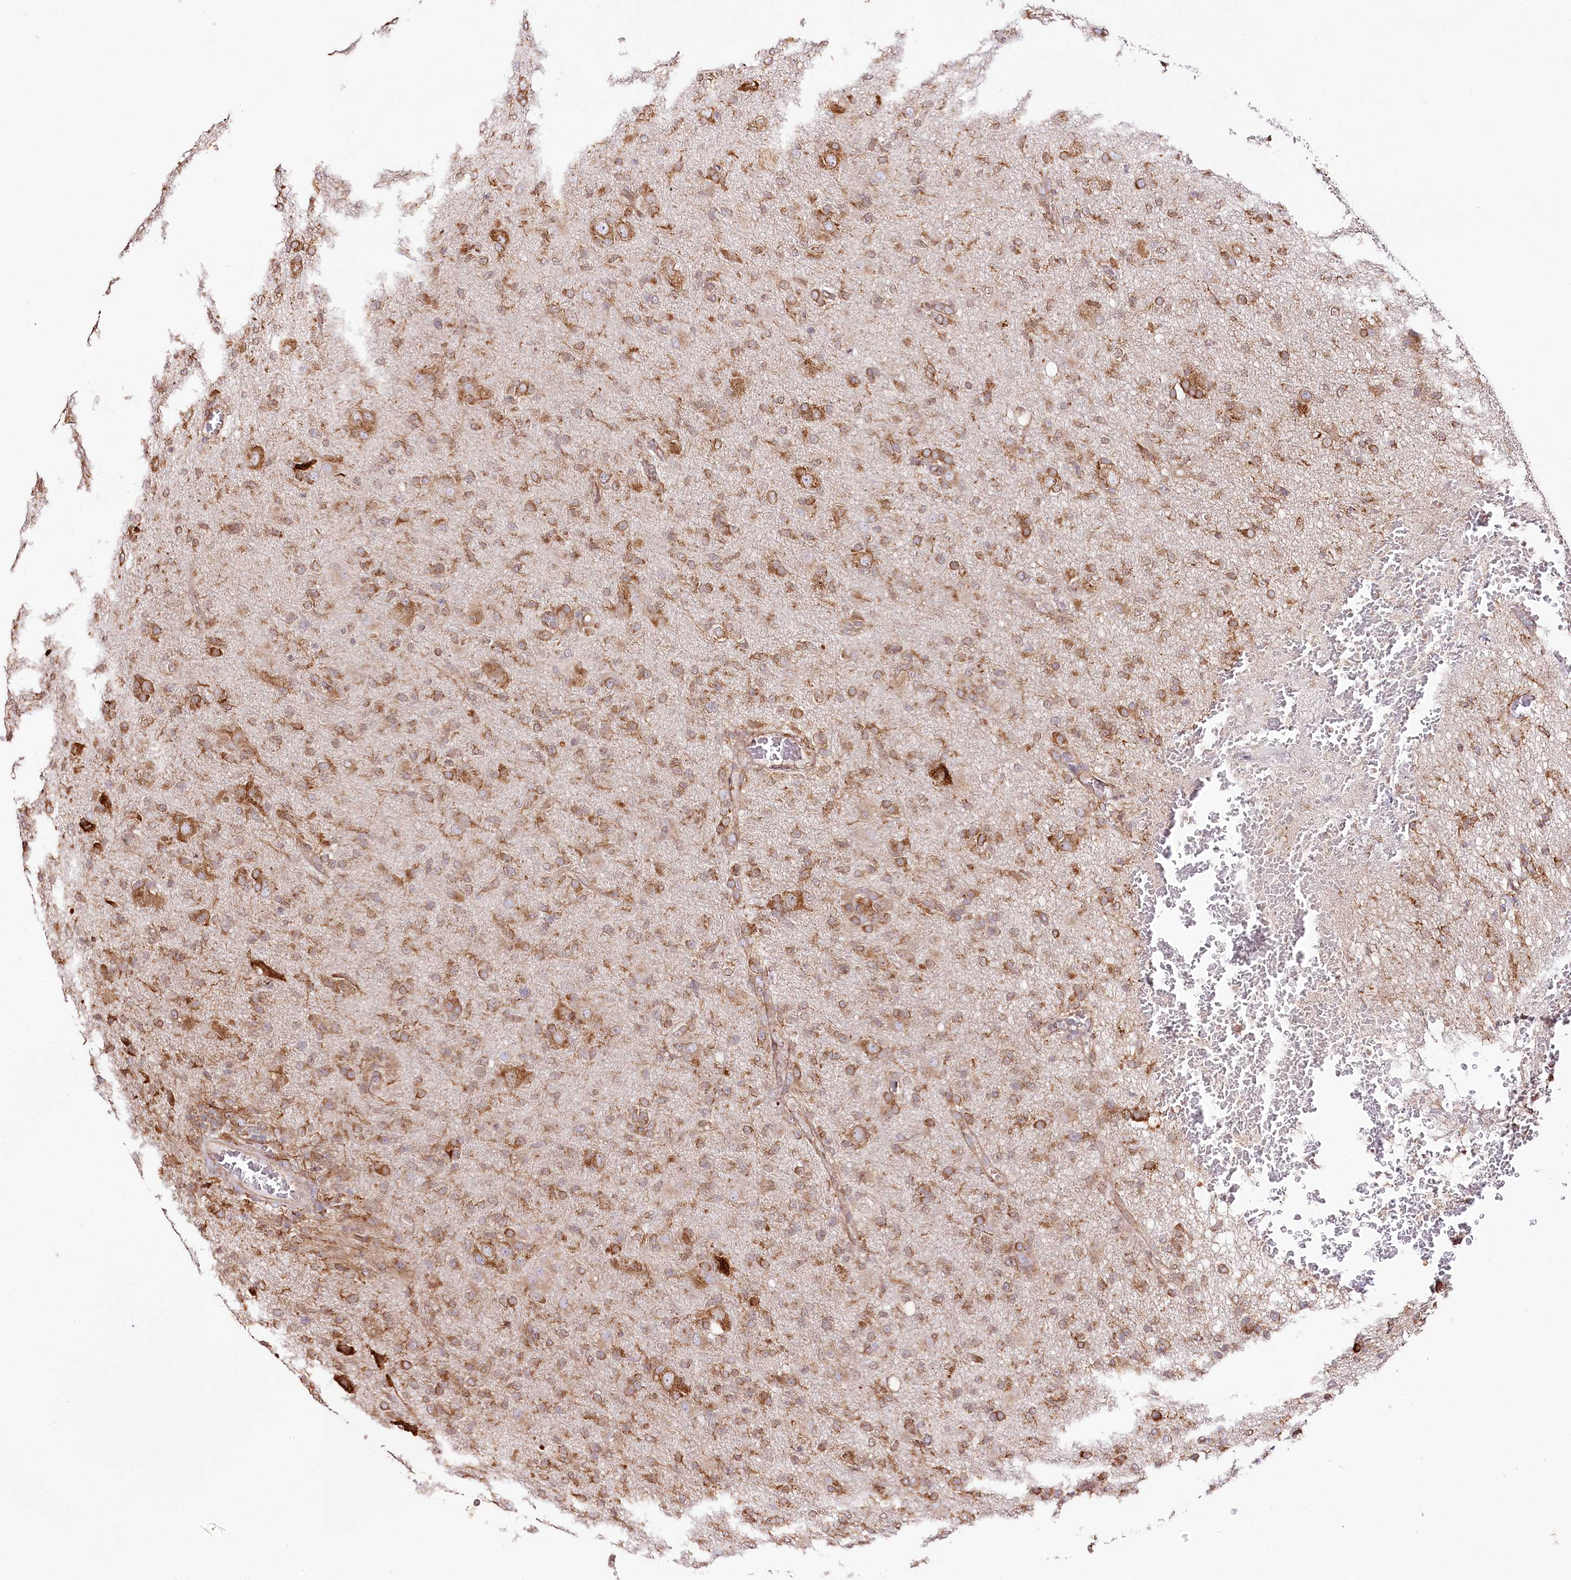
{"staining": {"intensity": "moderate", "quantity": "25%-75%", "location": "cytoplasmic/membranous"}, "tissue": "glioma", "cell_type": "Tumor cells", "image_type": "cancer", "snomed": [{"axis": "morphology", "description": "Glioma, malignant, High grade"}, {"axis": "topography", "description": "Brain"}], "caption": "DAB (3,3'-diaminobenzidine) immunohistochemical staining of malignant glioma (high-grade) displays moderate cytoplasmic/membranous protein positivity in about 25%-75% of tumor cells.", "gene": "CNPY2", "patient": {"sex": "female", "age": 57}}